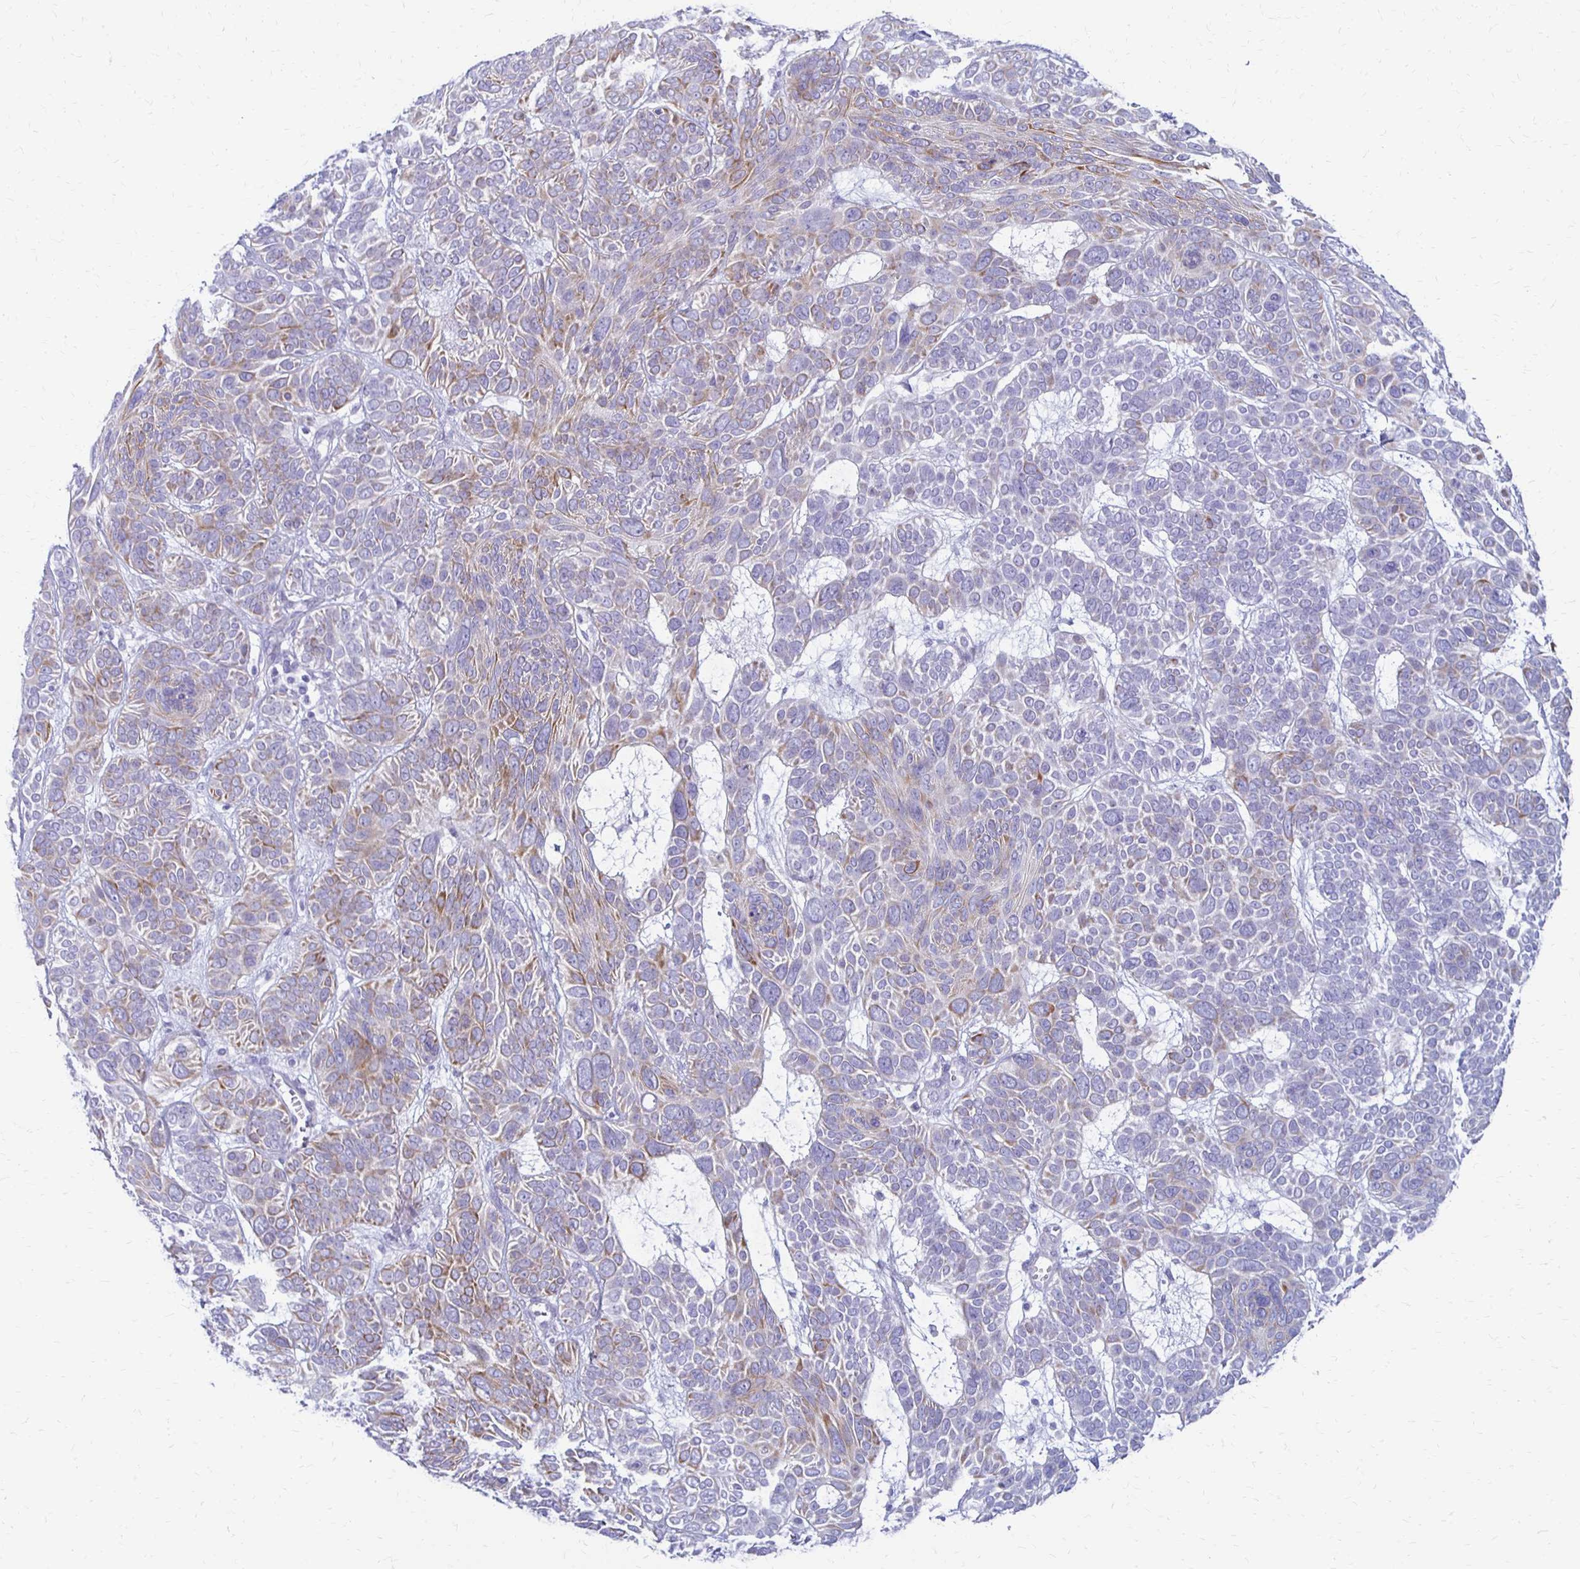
{"staining": {"intensity": "weak", "quantity": "25%-75%", "location": "cytoplasmic/membranous"}, "tissue": "skin cancer", "cell_type": "Tumor cells", "image_type": "cancer", "snomed": [{"axis": "morphology", "description": "Basal cell carcinoma"}, {"axis": "topography", "description": "Skin"}, {"axis": "topography", "description": "Skin of face"}], "caption": "IHC of human skin basal cell carcinoma exhibits low levels of weak cytoplasmic/membranous expression in about 25%-75% of tumor cells. Using DAB (brown) and hematoxylin (blue) stains, captured at high magnification using brightfield microscopy.", "gene": "RYR1", "patient": {"sex": "male", "age": 73}}